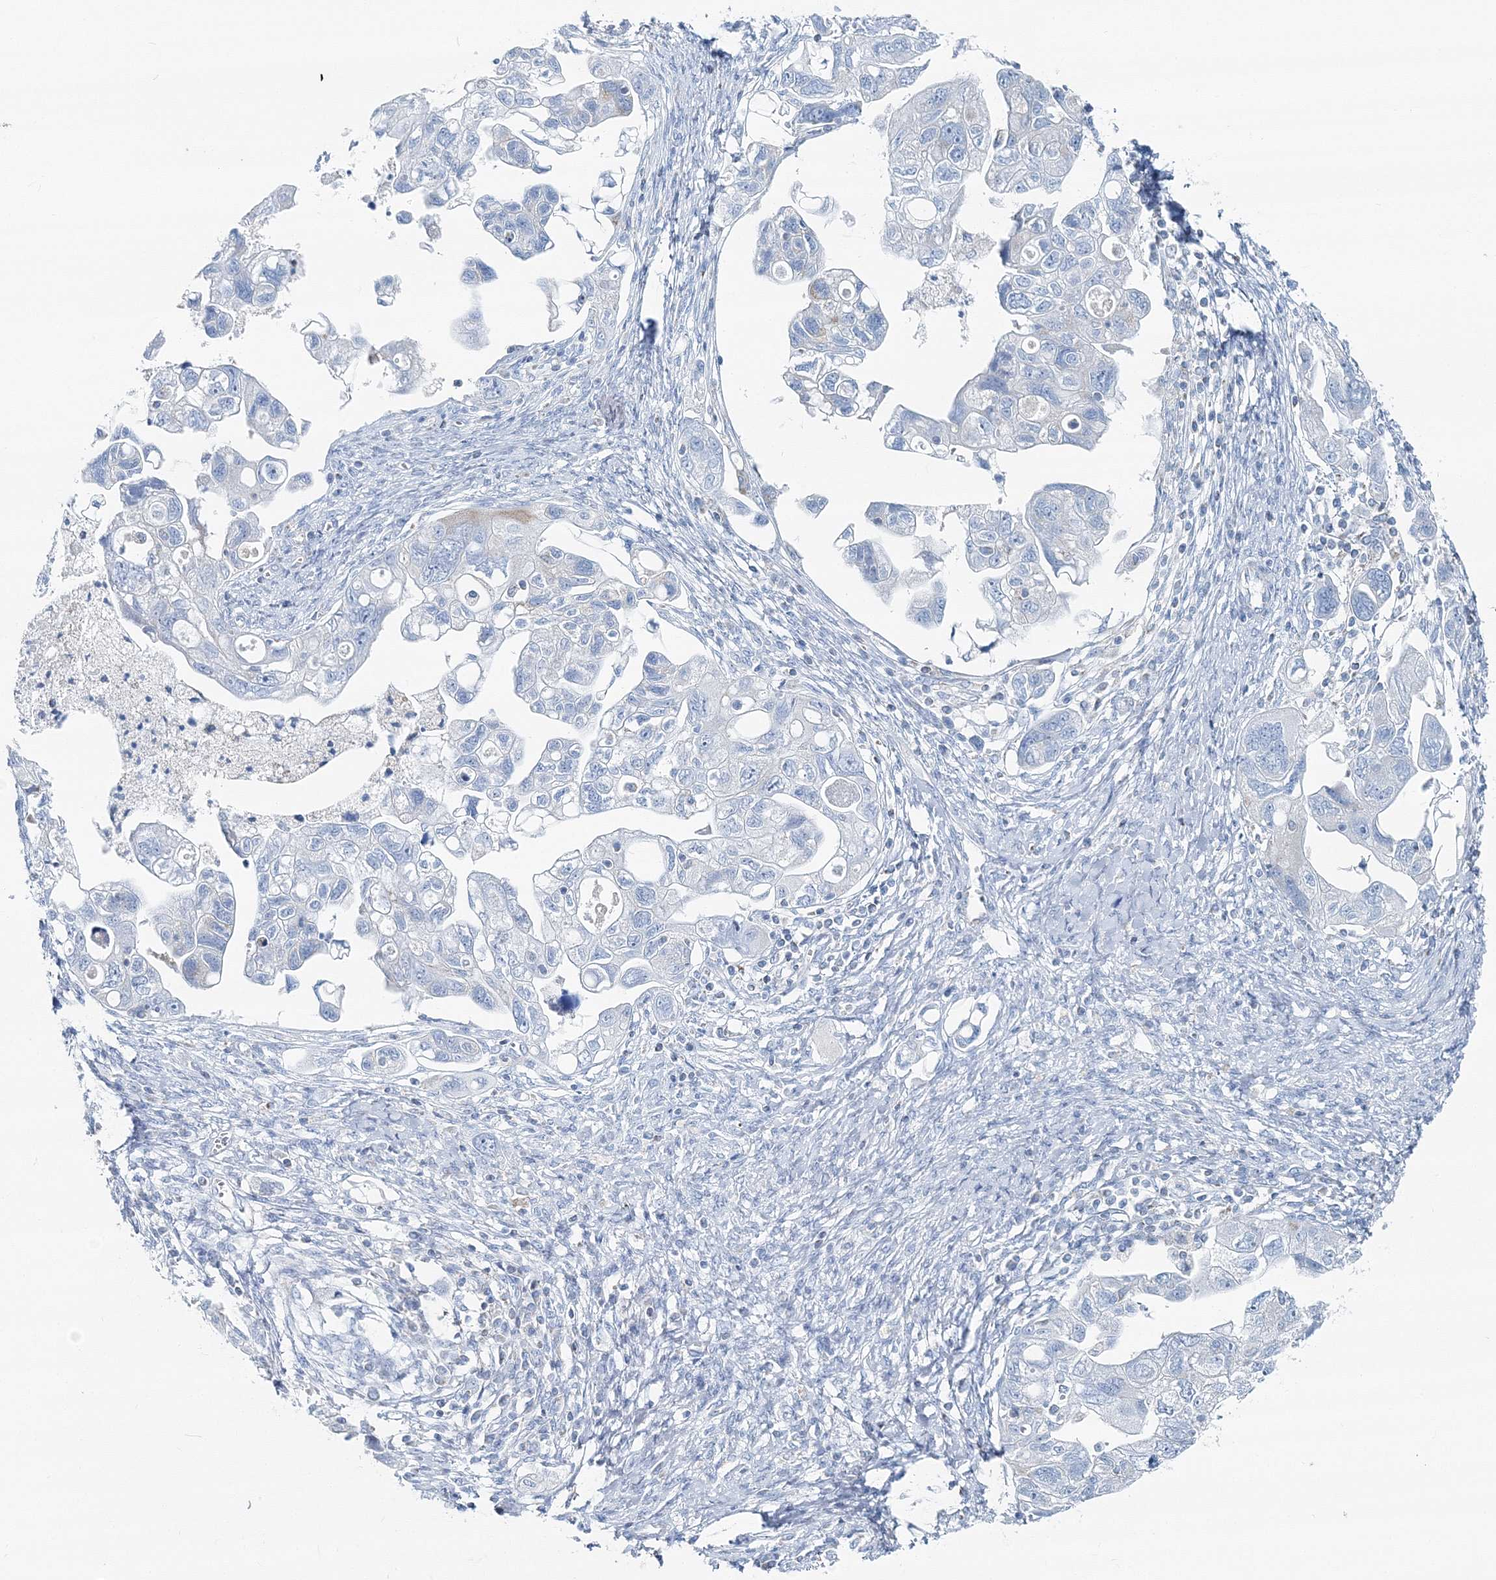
{"staining": {"intensity": "negative", "quantity": "none", "location": "none"}, "tissue": "ovarian cancer", "cell_type": "Tumor cells", "image_type": "cancer", "snomed": [{"axis": "morphology", "description": "Carcinoma, NOS"}, {"axis": "morphology", "description": "Cystadenocarcinoma, serous, NOS"}, {"axis": "topography", "description": "Ovary"}], "caption": "Human ovarian cancer stained for a protein using immunohistochemistry (IHC) exhibits no positivity in tumor cells.", "gene": "GABARAPL2", "patient": {"sex": "female", "age": 69}}